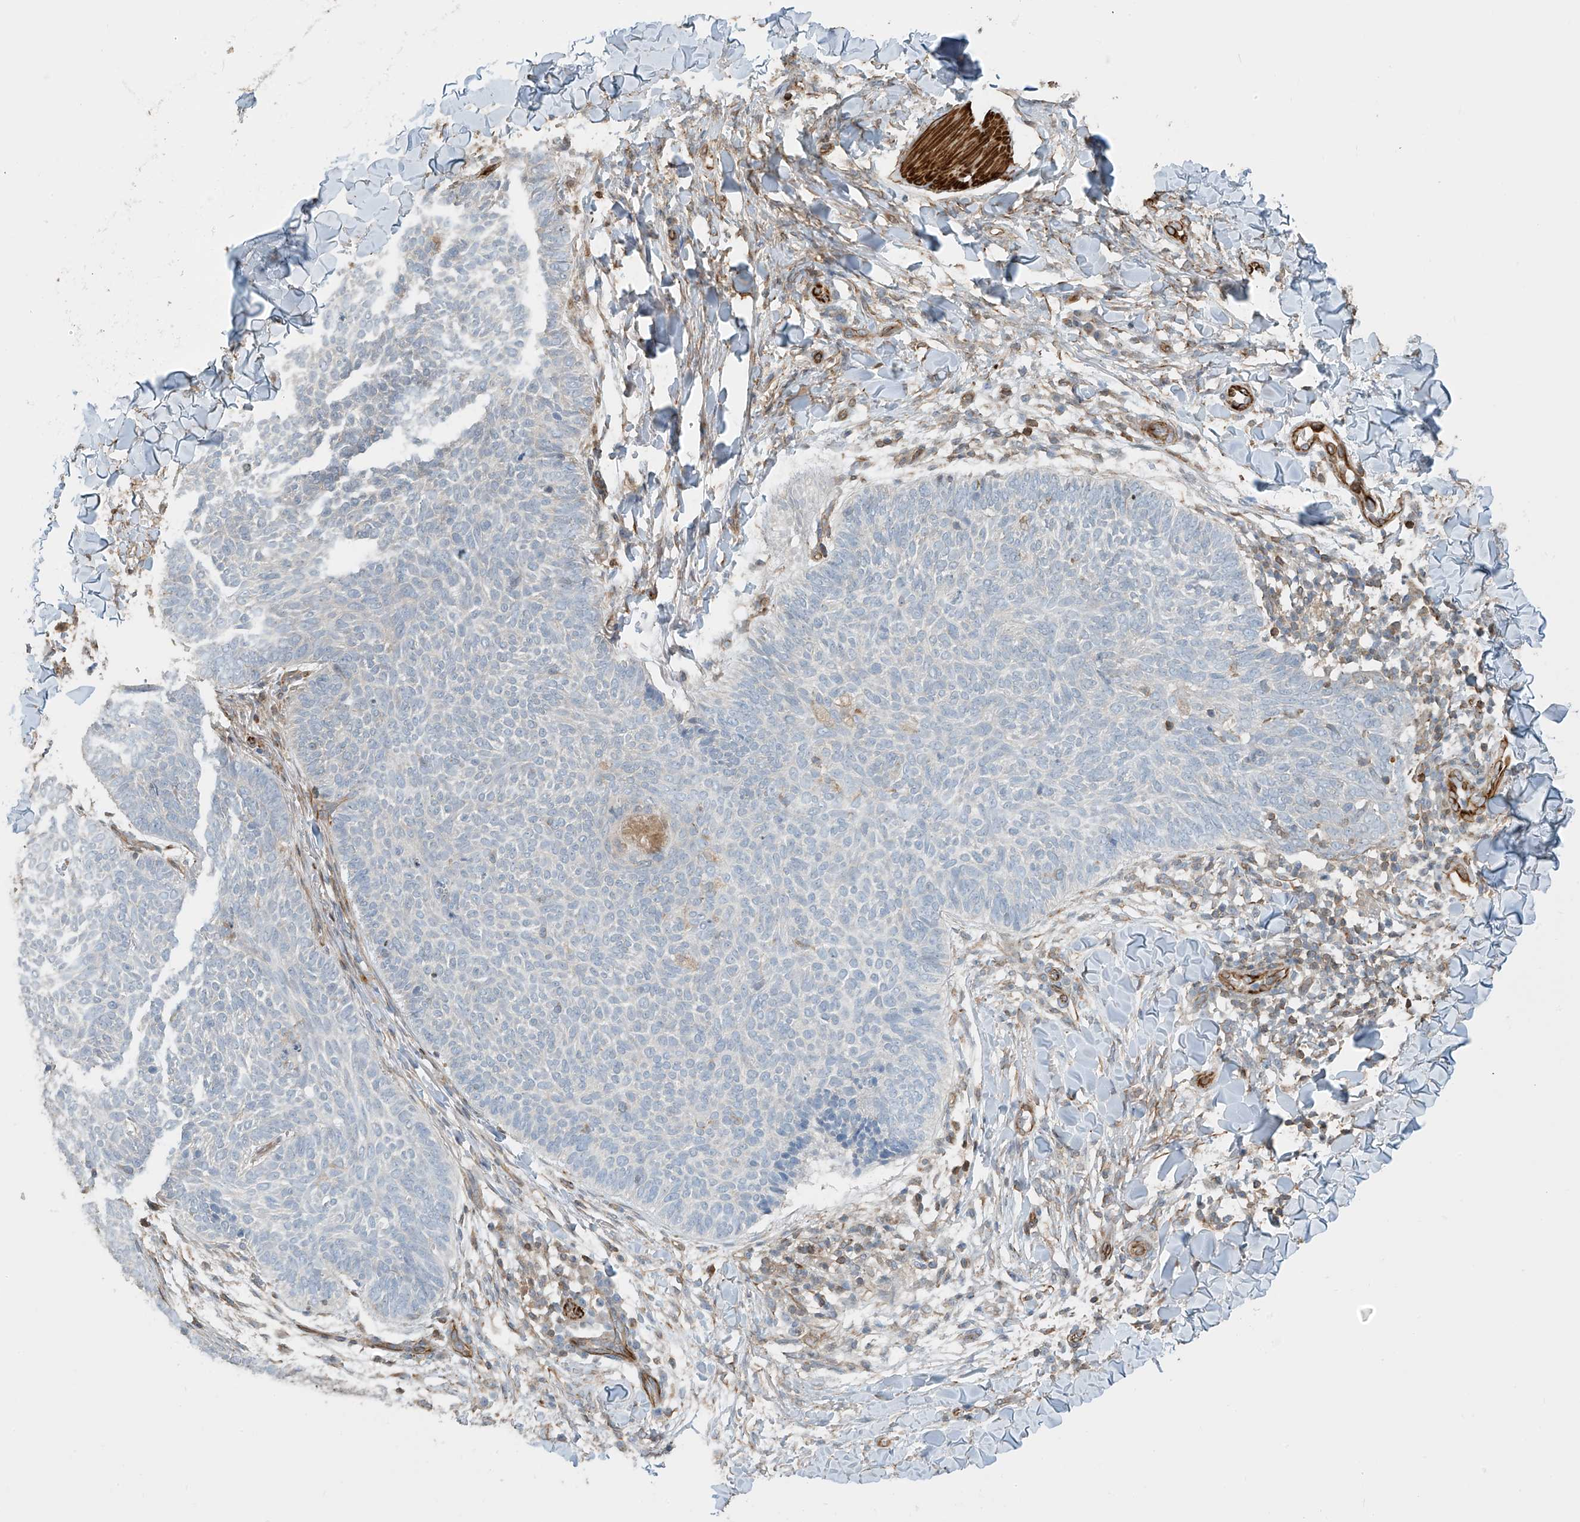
{"staining": {"intensity": "negative", "quantity": "none", "location": "none"}, "tissue": "skin cancer", "cell_type": "Tumor cells", "image_type": "cancer", "snomed": [{"axis": "morphology", "description": "Normal tissue, NOS"}, {"axis": "morphology", "description": "Basal cell carcinoma"}, {"axis": "topography", "description": "Skin"}], "caption": "High power microscopy histopathology image of an immunohistochemistry image of skin cancer, revealing no significant staining in tumor cells.", "gene": "SH3BGRL3", "patient": {"sex": "male", "age": 50}}